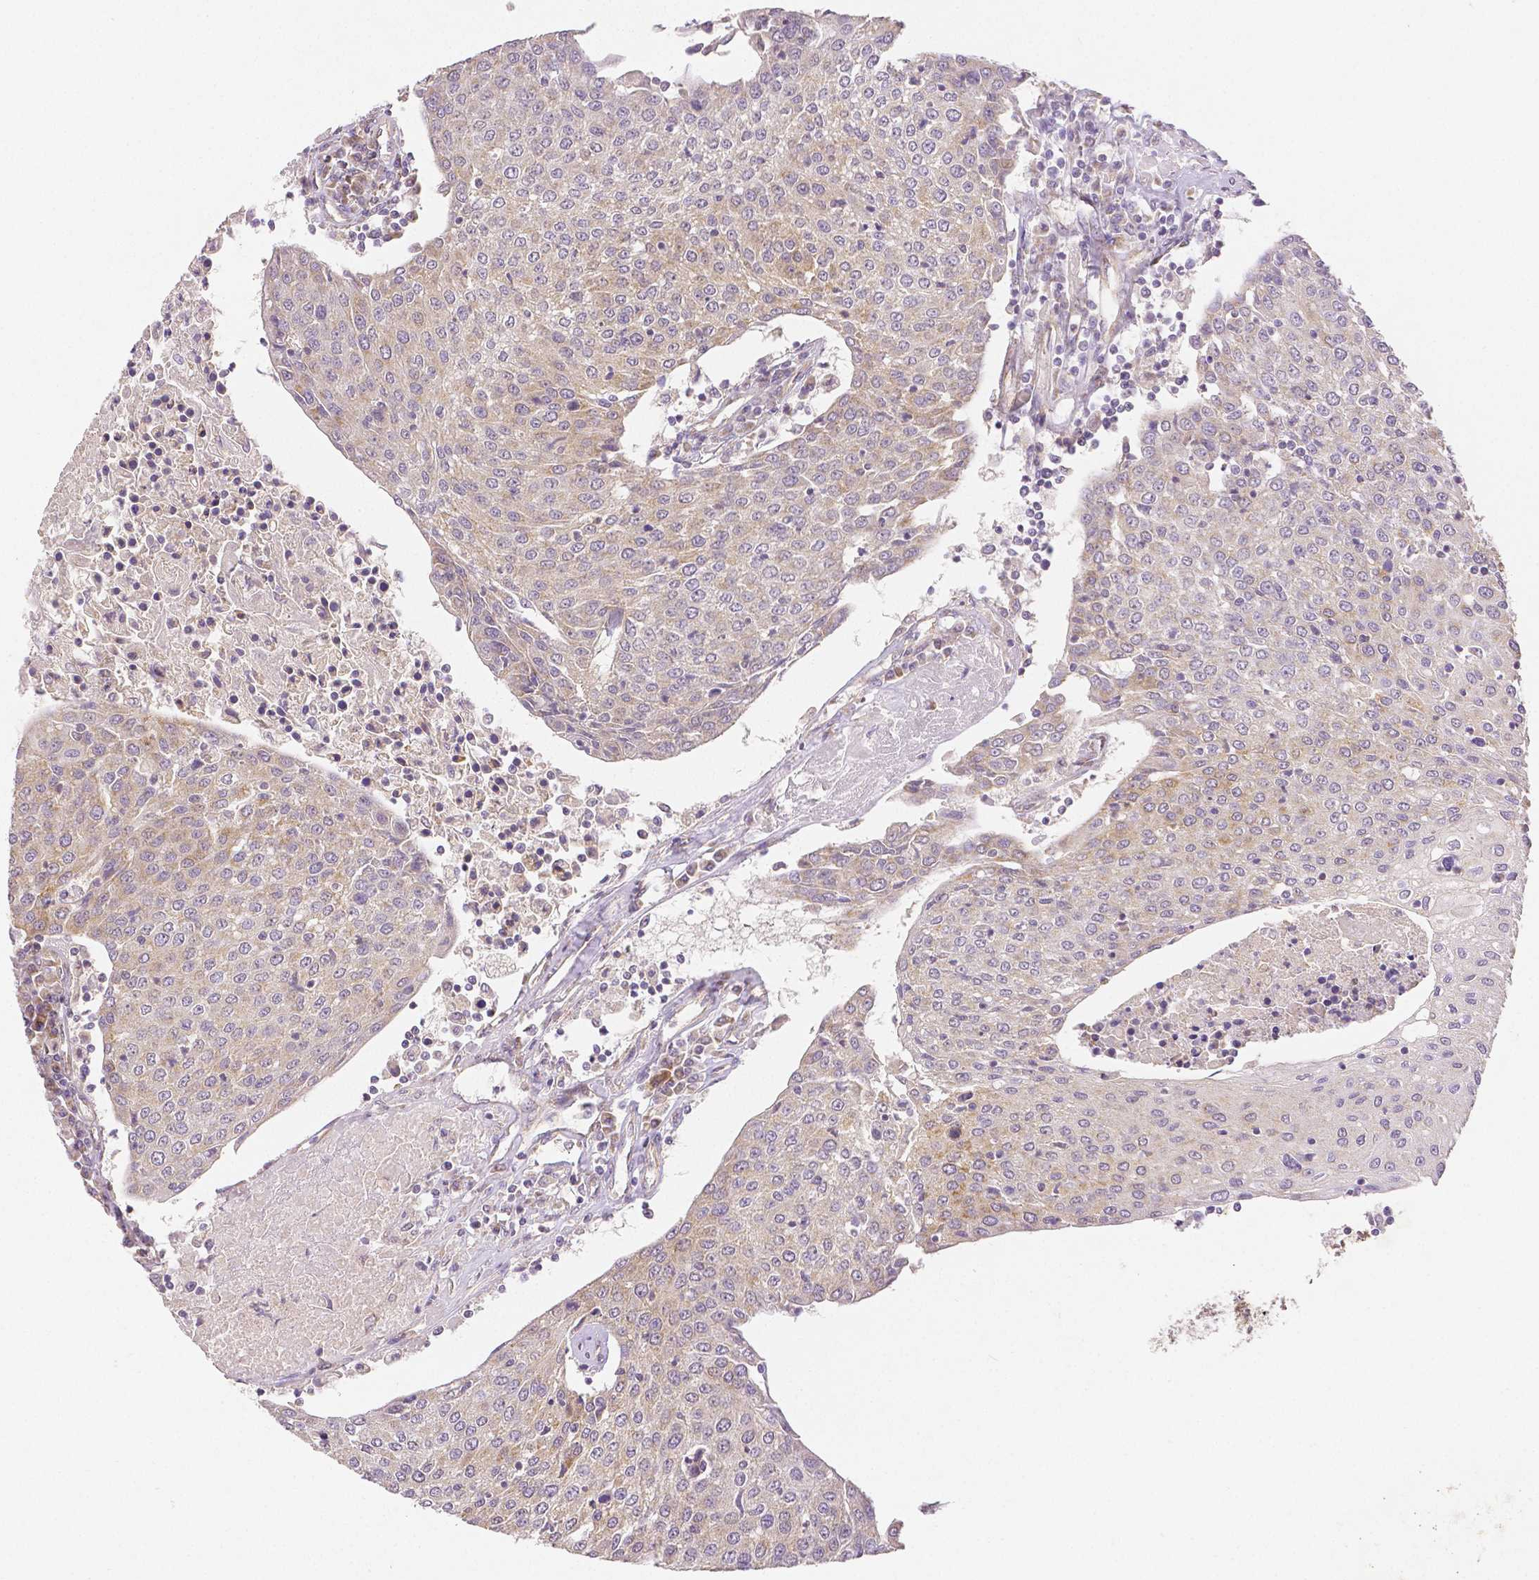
{"staining": {"intensity": "weak", "quantity": "<25%", "location": "cytoplasmic/membranous"}, "tissue": "urothelial cancer", "cell_type": "Tumor cells", "image_type": "cancer", "snomed": [{"axis": "morphology", "description": "Urothelial carcinoma, High grade"}, {"axis": "topography", "description": "Urinary bladder"}], "caption": "Protein analysis of urothelial cancer demonstrates no significant expression in tumor cells.", "gene": "RHOT1", "patient": {"sex": "female", "age": 85}}